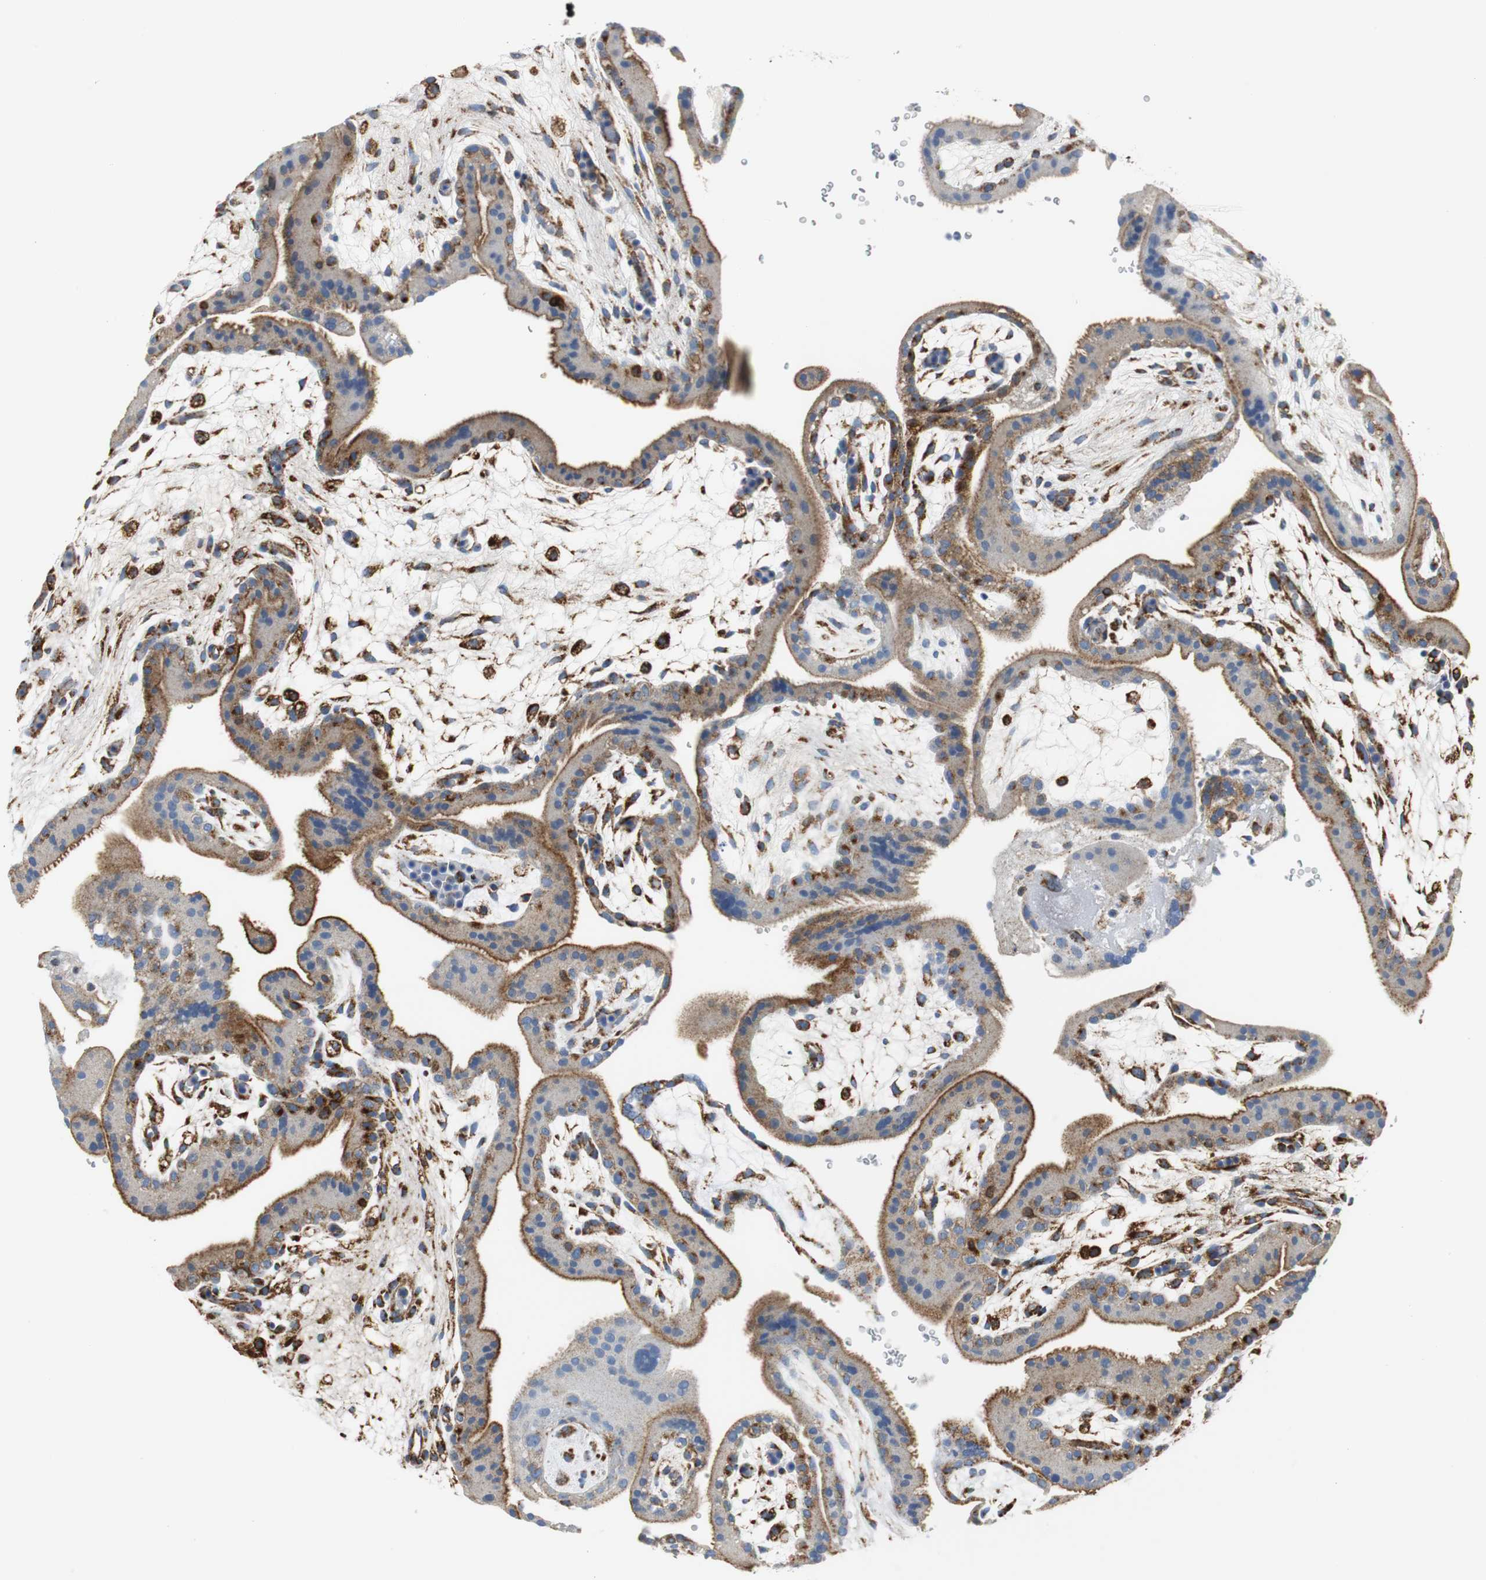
{"staining": {"intensity": "negative", "quantity": "none", "location": "none"}, "tissue": "placenta", "cell_type": "Decidual cells", "image_type": "normal", "snomed": [{"axis": "morphology", "description": "Normal tissue, NOS"}, {"axis": "topography", "description": "Placenta"}], "caption": "A photomicrograph of human placenta is negative for staining in decidual cells. (Immunohistochemistry (ihc), brightfield microscopy, high magnification).", "gene": "C1QTNF7", "patient": {"sex": "female", "age": 19}}